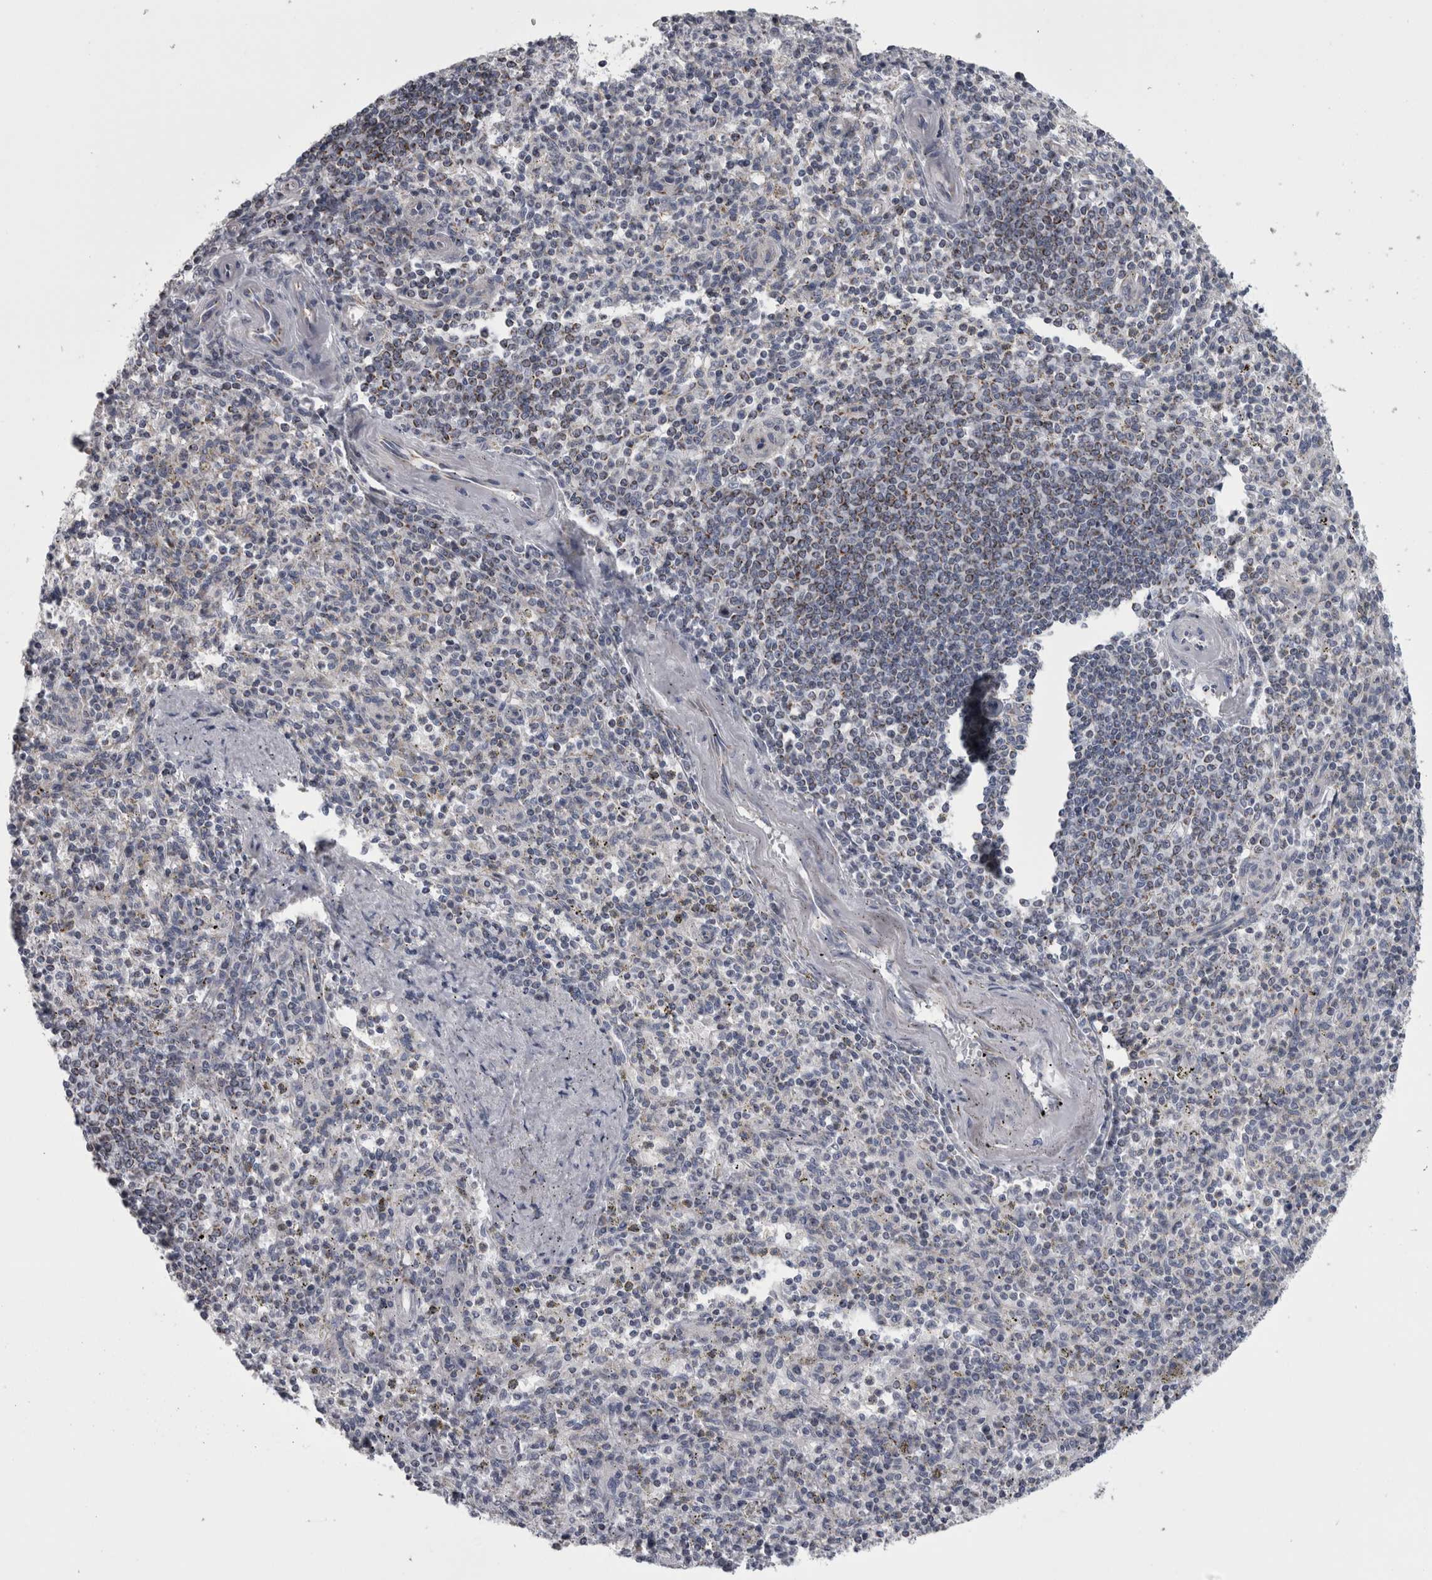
{"staining": {"intensity": "weak", "quantity": "<25%", "location": "cytoplasmic/membranous"}, "tissue": "spleen", "cell_type": "Cells in red pulp", "image_type": "normal", "snomed": [{"axis": "morphology", "description": "Normal tissue, NOS"}, {"axis": "topography", "description": "Spleen"}], "caption": "High magnification brightfield microscopy of normal spleen stained with DAB (brown) and counterstained with hematoxylin (blue): cells in red pulp show no significant positivity. The staining was performed using DAB (3,3'-diaminobenzidine) to visualize the protein expression in brown, while the nuclei were stained in blue with hematoxylin (Magnification: 20x).", "gene": "DBT", "patient": {"sex": "male", "age": 72}}